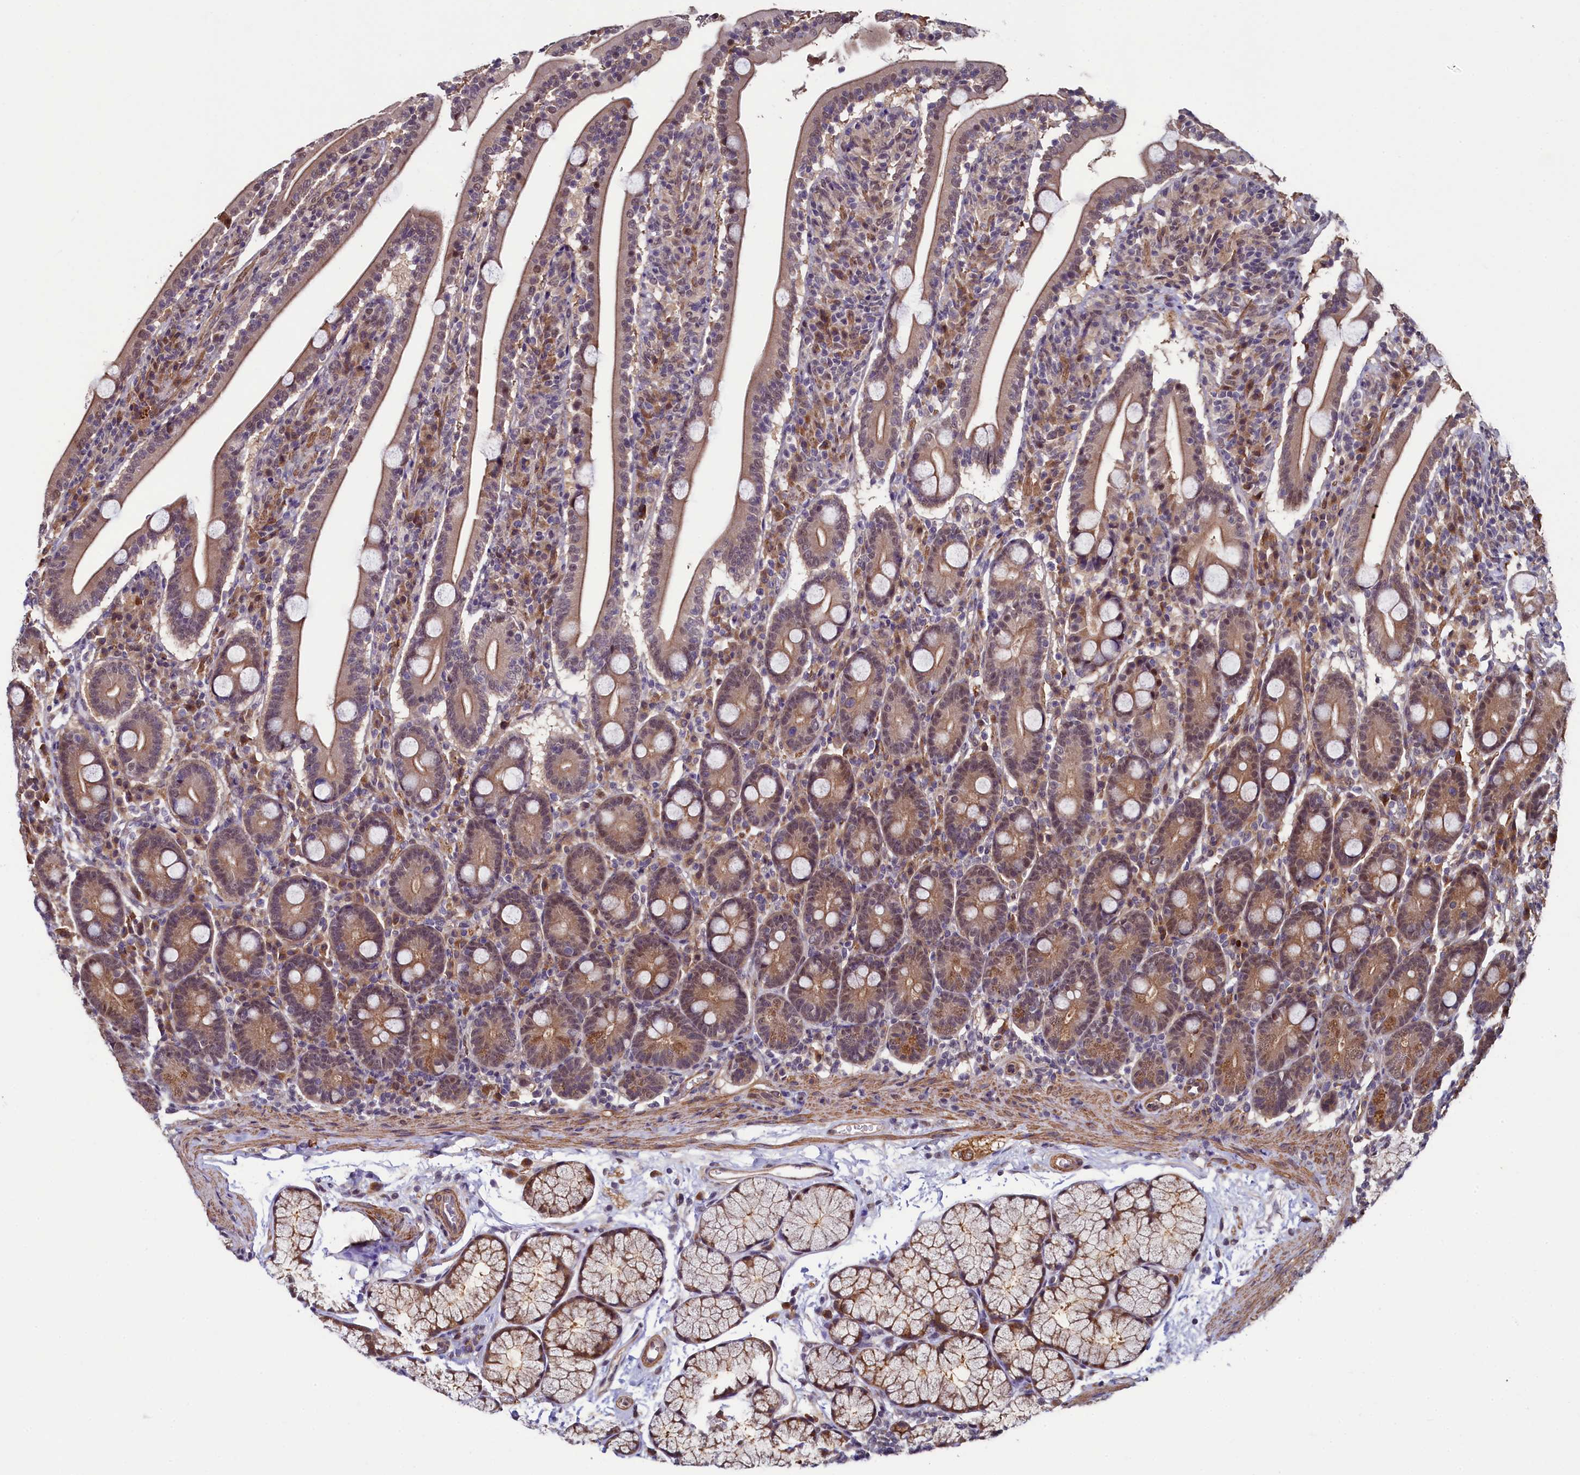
{"staining": {"intensity": "moderate", "quantity": ">75%", "location": "cytoplasmic/membranous,nuclear"}, "tissue": "duodenum", "cell_type": "Glandular cells", "image_type": "normal", "snomed": [{"axis": "morphology", "description": "Normal tissue, NOS"}, {"axis": "topography", "description": "Duodenum"}], "caption": "Moderate cytoplasmic/membranous,nuclear expression is seen in approximately >75% of glandular cells in normal duodenum.", "gene": "LEO1", "patient": {"sex": "male", "age": 35}}